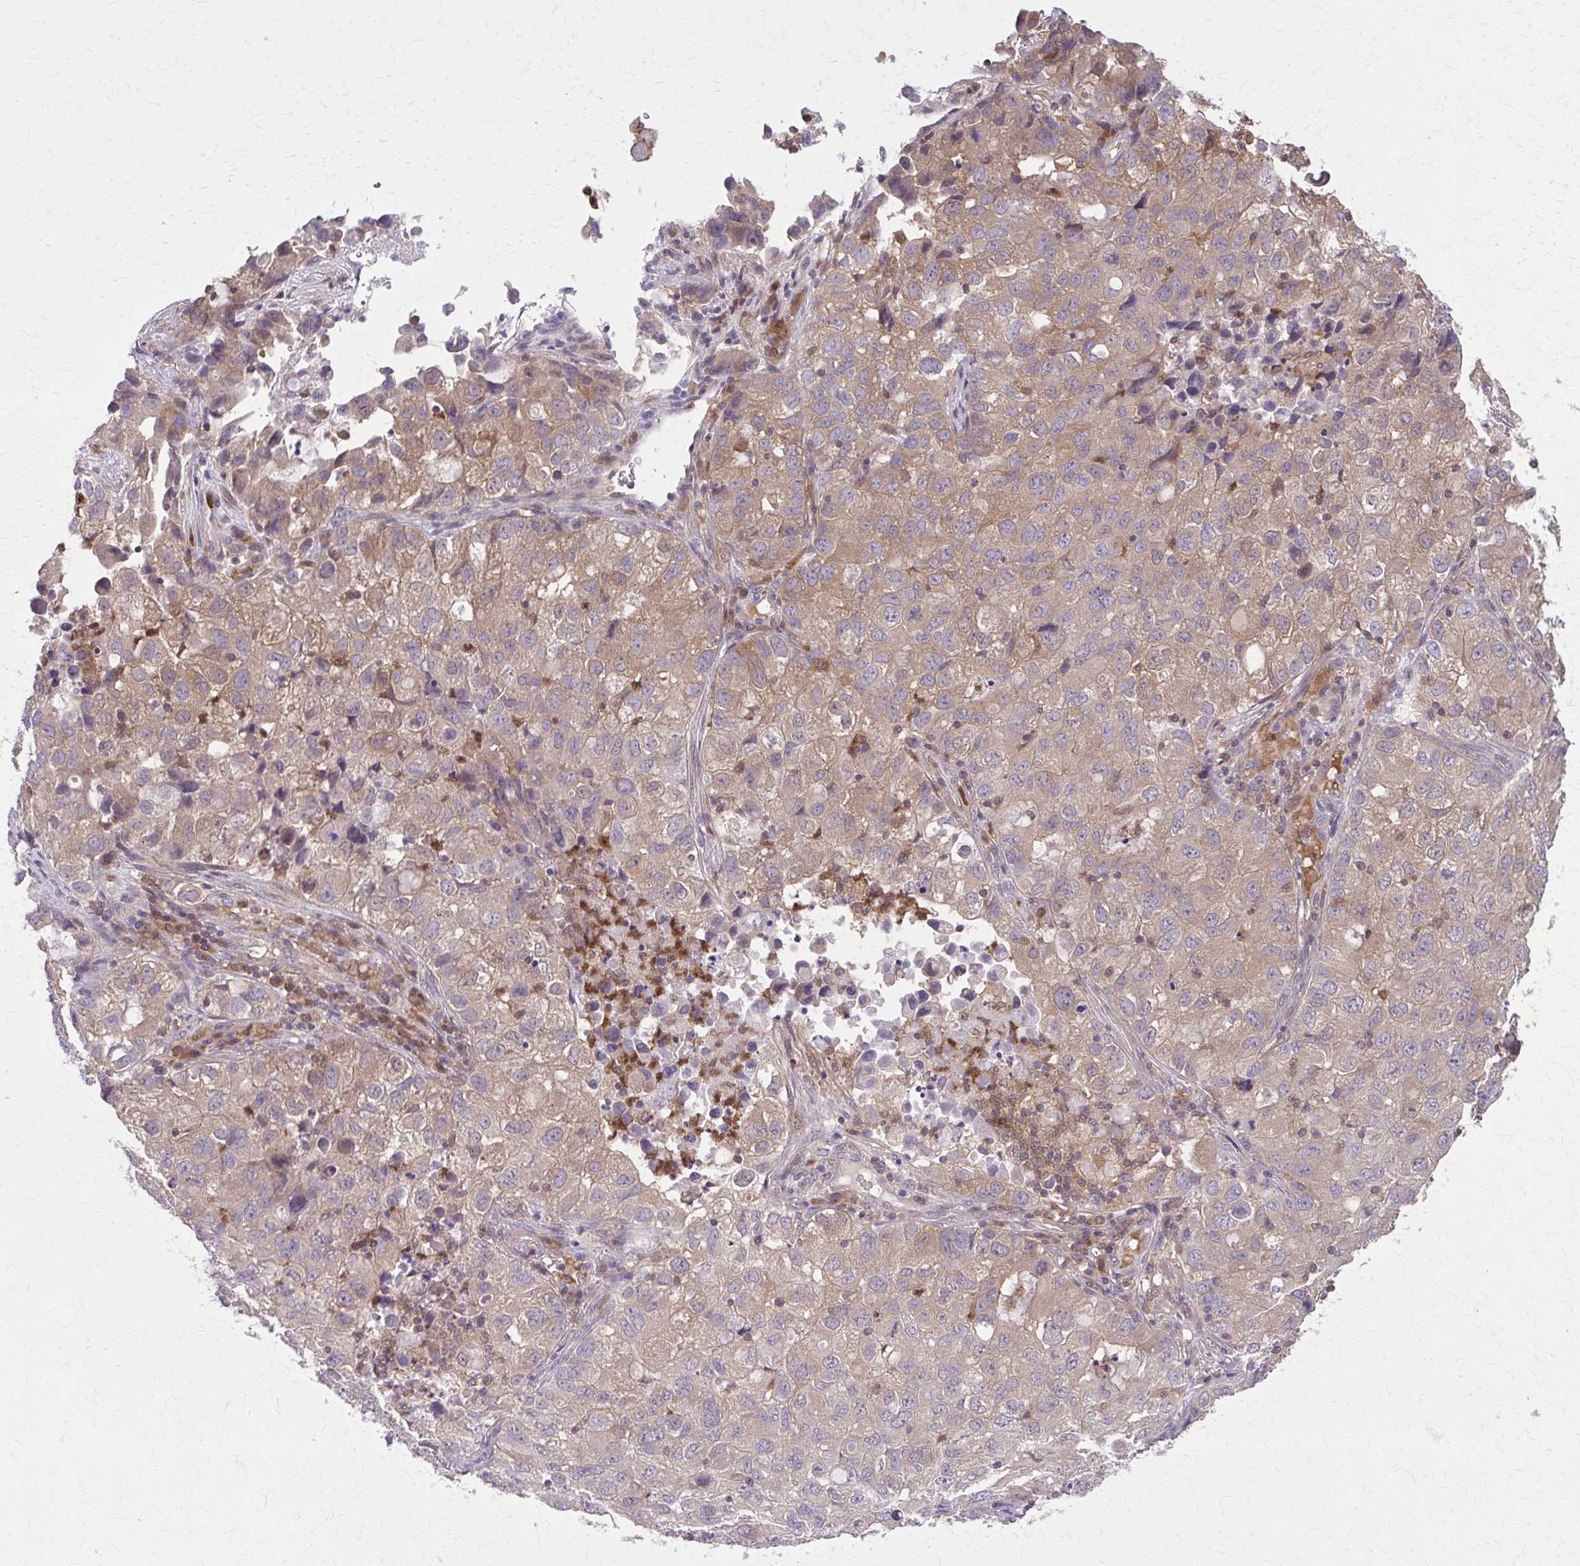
{"staining": {"intensity": "moderate", "quantity": "25%-75%", "location": "cytoplasmic/membranous"}, "tissue": "lung cancer", "cell_type": "Tumor cells", "image_type": "cancer", "snomed": [{"axis": "morphology", "description": "Normal morphology"}, {"axis": "morphology", "description": "Adenocarcinoma, NOS"}, {"axis": "topography", "description": "Lymph node"}, {"axis": "topography", "description": "Lung"}], "caption": "High-power microscopy captured an immunohistochemistry histopathology image of lung cancer (adenocarcinoma), revealing moderate cytoplasmic/membranous staining in about 25%-75% of tumor cells.", "gene": "NRBF2", "patient": {"sex": "female", "age": 51}}